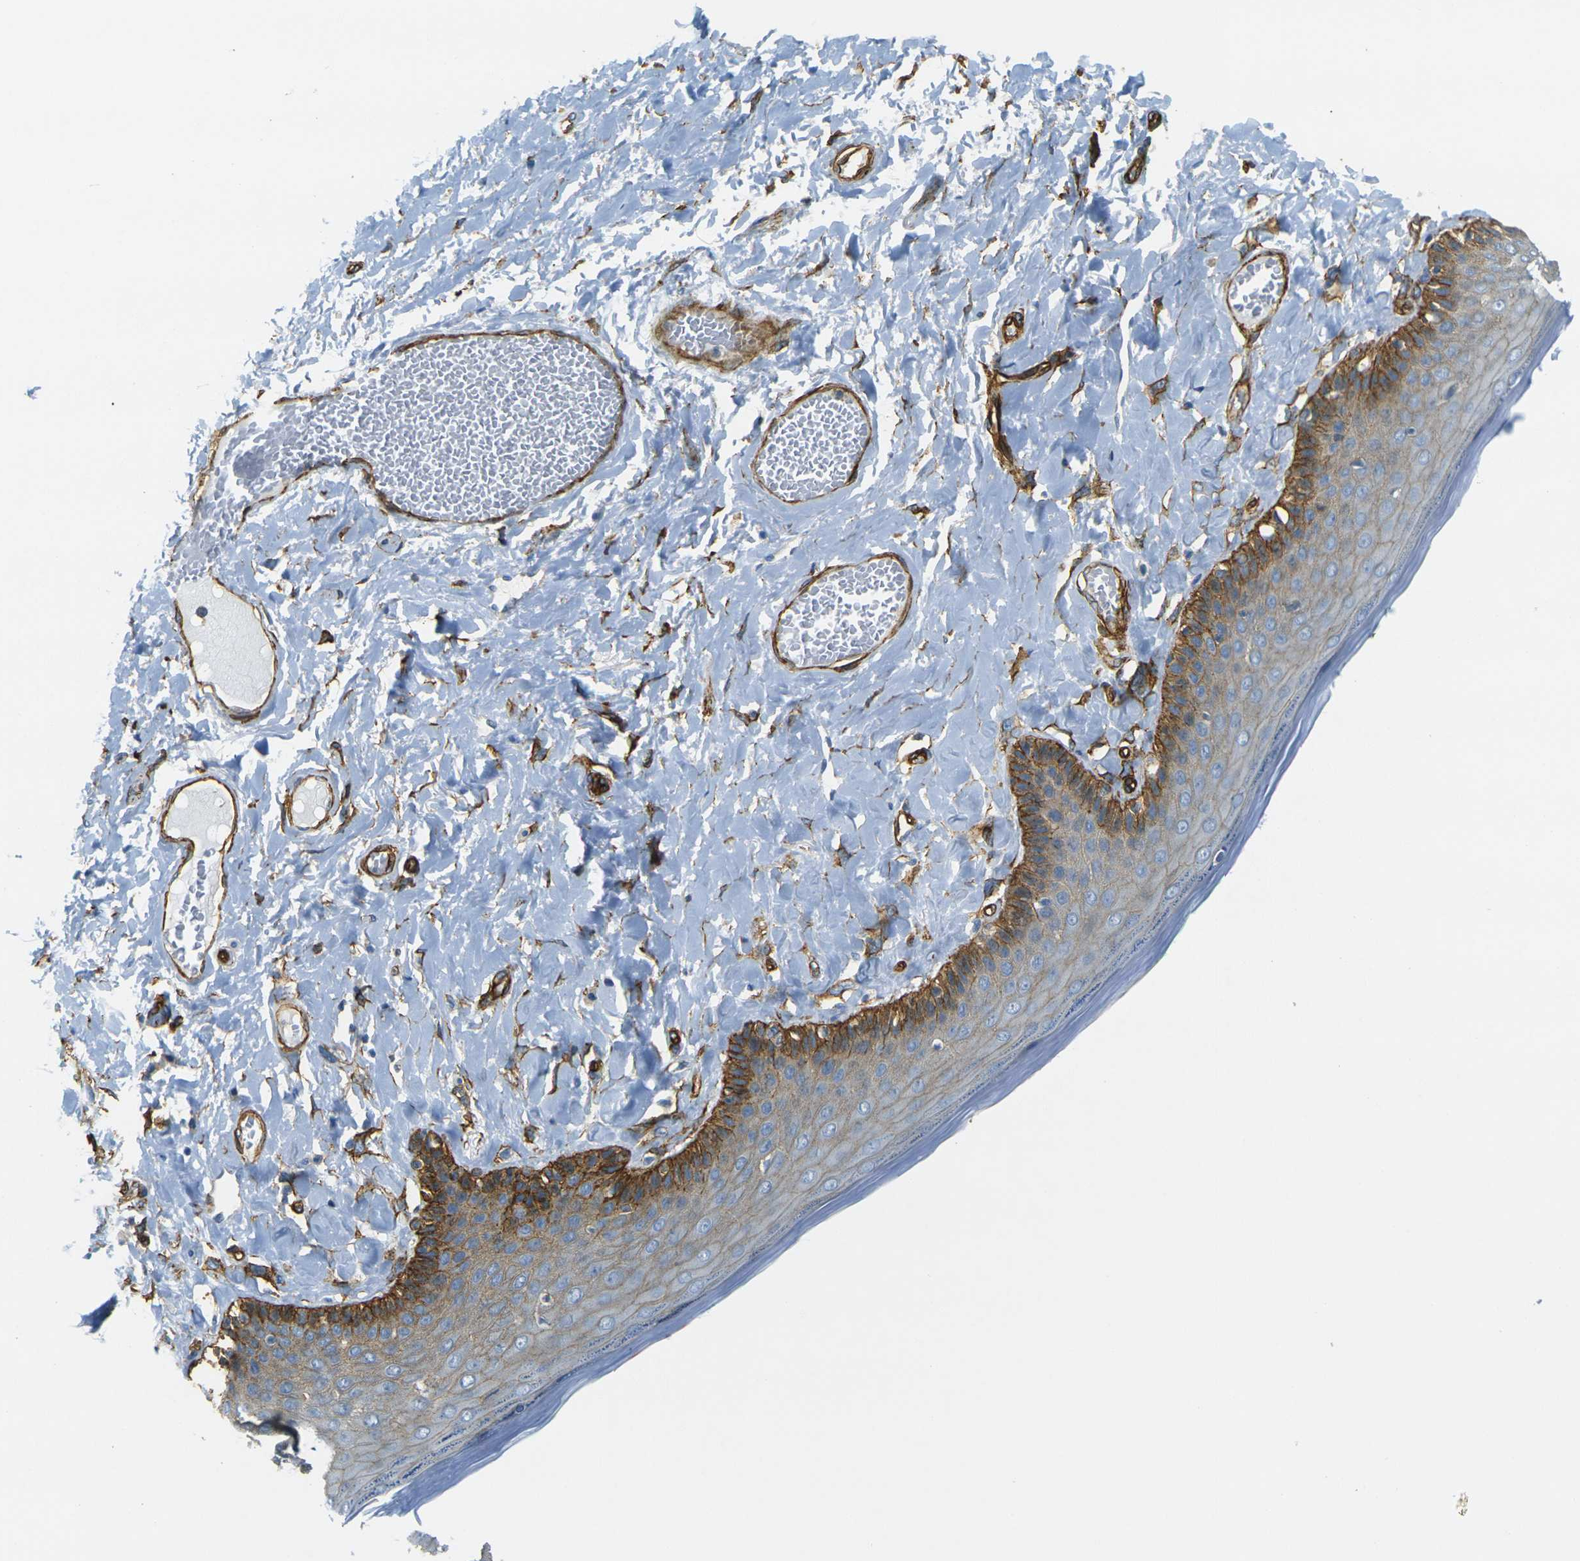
{"staining": {"intensity": "moderate", "quantity": "25%-75%", "location": "cytoplasmic/membranous"}, "tissue": "skin", "cell_type": "Epidermal cells", "image_type": "normal", "snomed": [{"axis": "morphology", "description": "Normal tissue, NOS"}, {"axis": "topography", "description": "Anal"}], "caption": "This image exhibits unremarkable skin stained with immunohistochemistry to label a protein in brown. The cytoplasmic/membranous of epidermal cells show moderate positivity for the protein. Nuclei are counter-stained blue.", "gene": "EPHA7", "patient": {"sex": "male", "age": 69}}